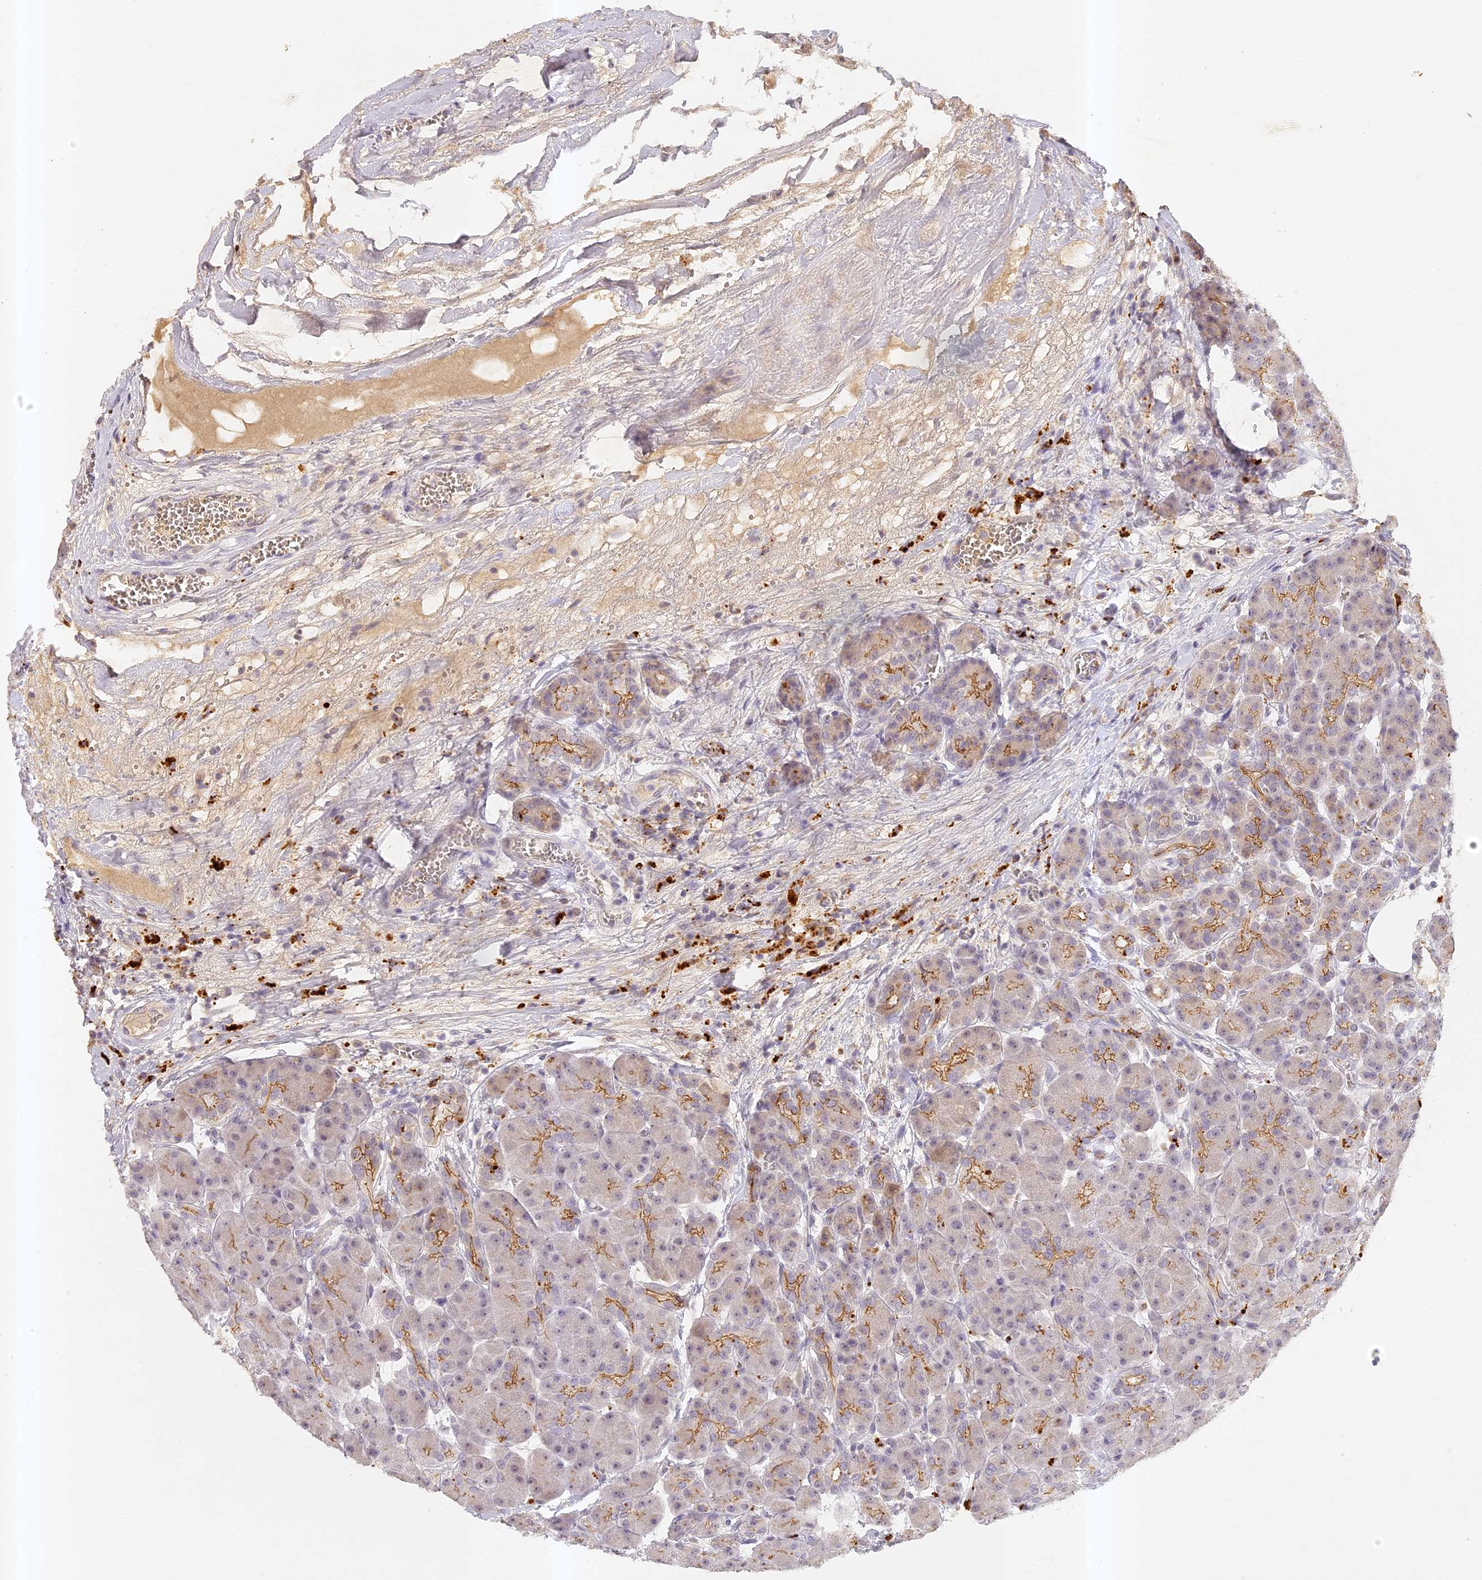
{"staining": {"intensity": "moderate", "quantity": "25%-75%", "location": "cytoplasmic/membranous"}, "tissue": "pancreas", "cell_type": "Exocrine glandular cells", "image_type": "normal", "snomed": [{"axis": "morphology", "description": "Normal tissue, NOS"}, {"axis": "topography", "description": "Pancreas"}], "caption": "Brown immunohistochemical staining in benign human pancreas exhibits moderate cytoplasmic/membranous positivity in about 25%-75% of exocrine glandular cells.", "gene": "ELL3", "patient": {"sex": "male", "age": 63}}